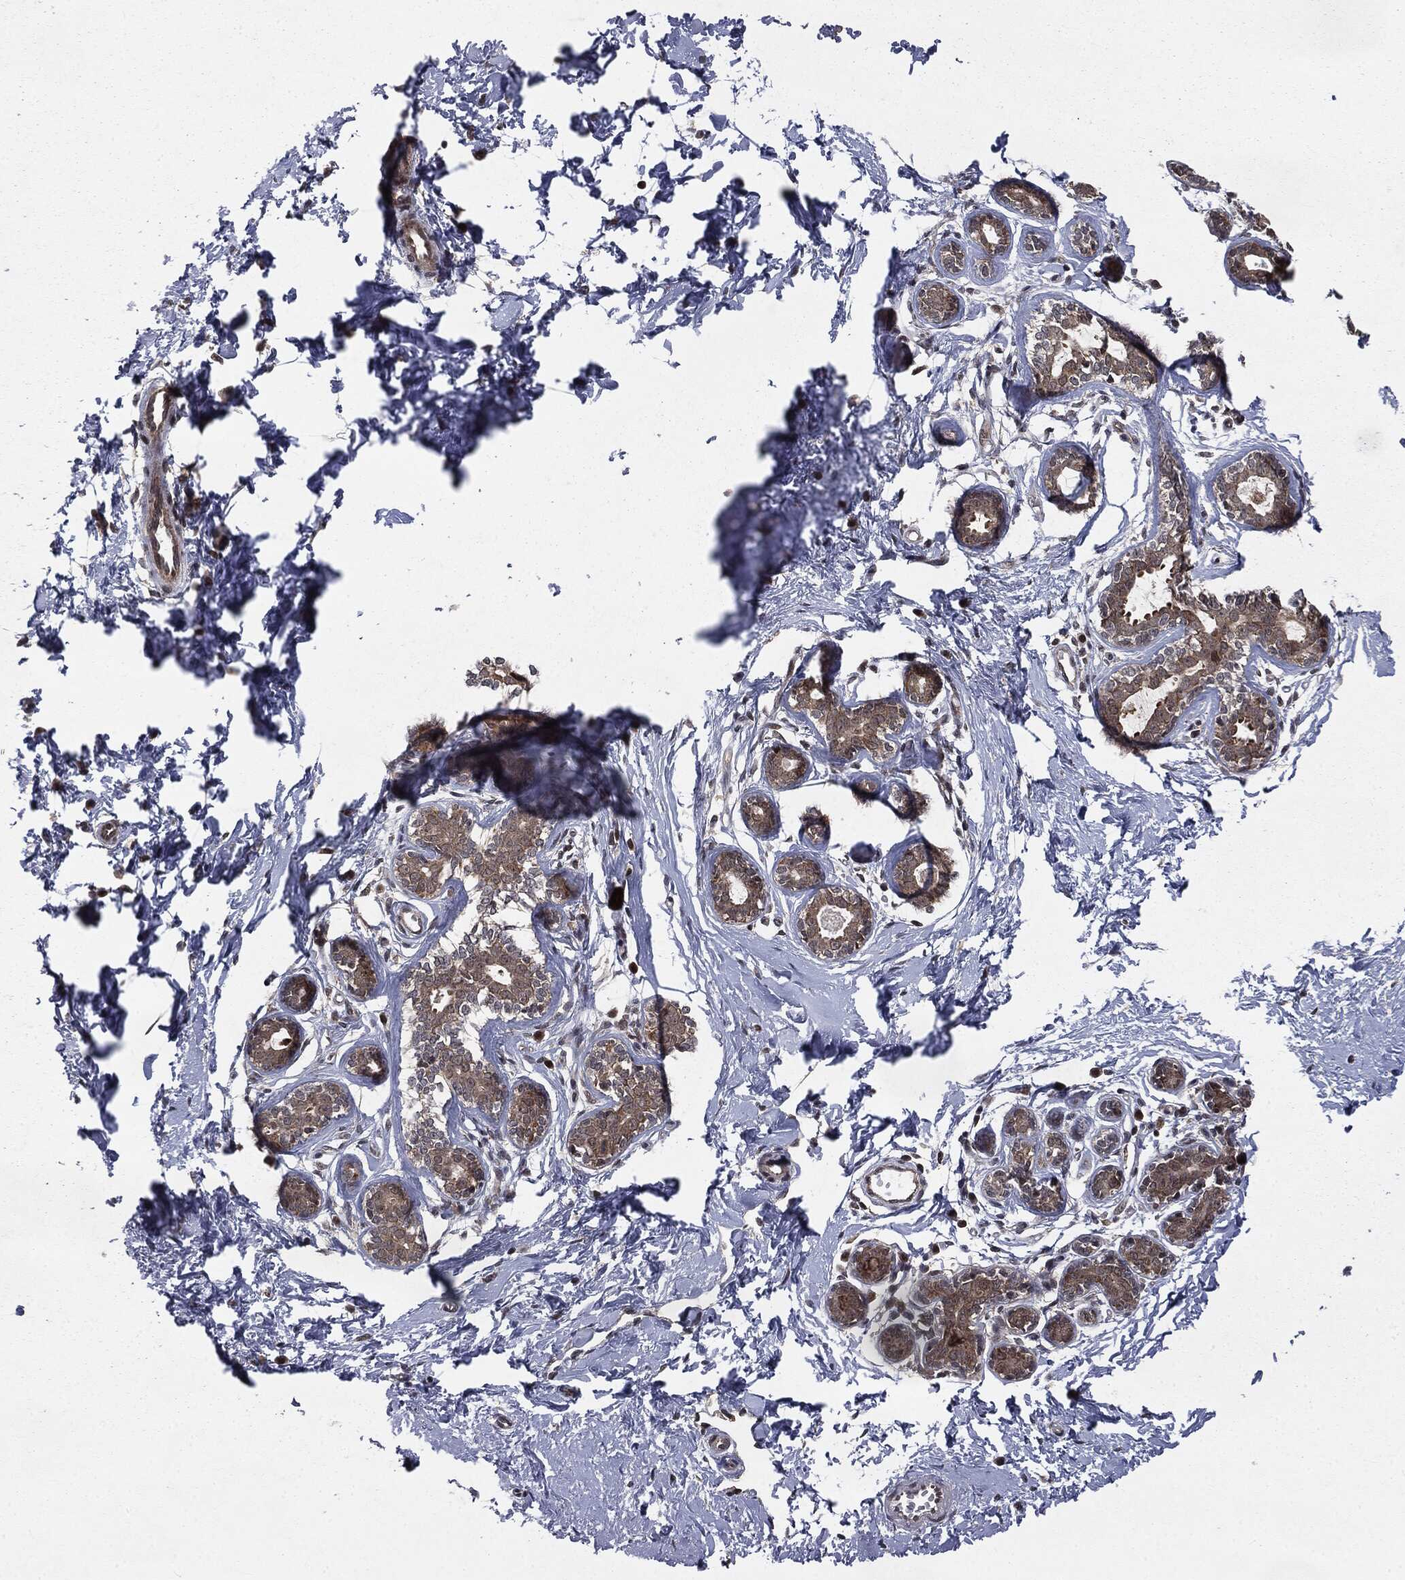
{"staining": {"intensity": "negative", "quantity": "none", "location": "none"}, "tissue": "breast", "cell_type": "Adipocytes", "image_type": "normal", "snomed": [{"axis": "morphology", "description": "Normal tissue, NOS"}, {"axis": "topography", "description": "Breast"}], "caption": "Immunohistochemistry (IHC) micrograph of benign human breast stained for a protein (brown), which displays no expression in adipocytes.", "gene": "STAU2", "patient": {"sex": "female", "age": 37}}